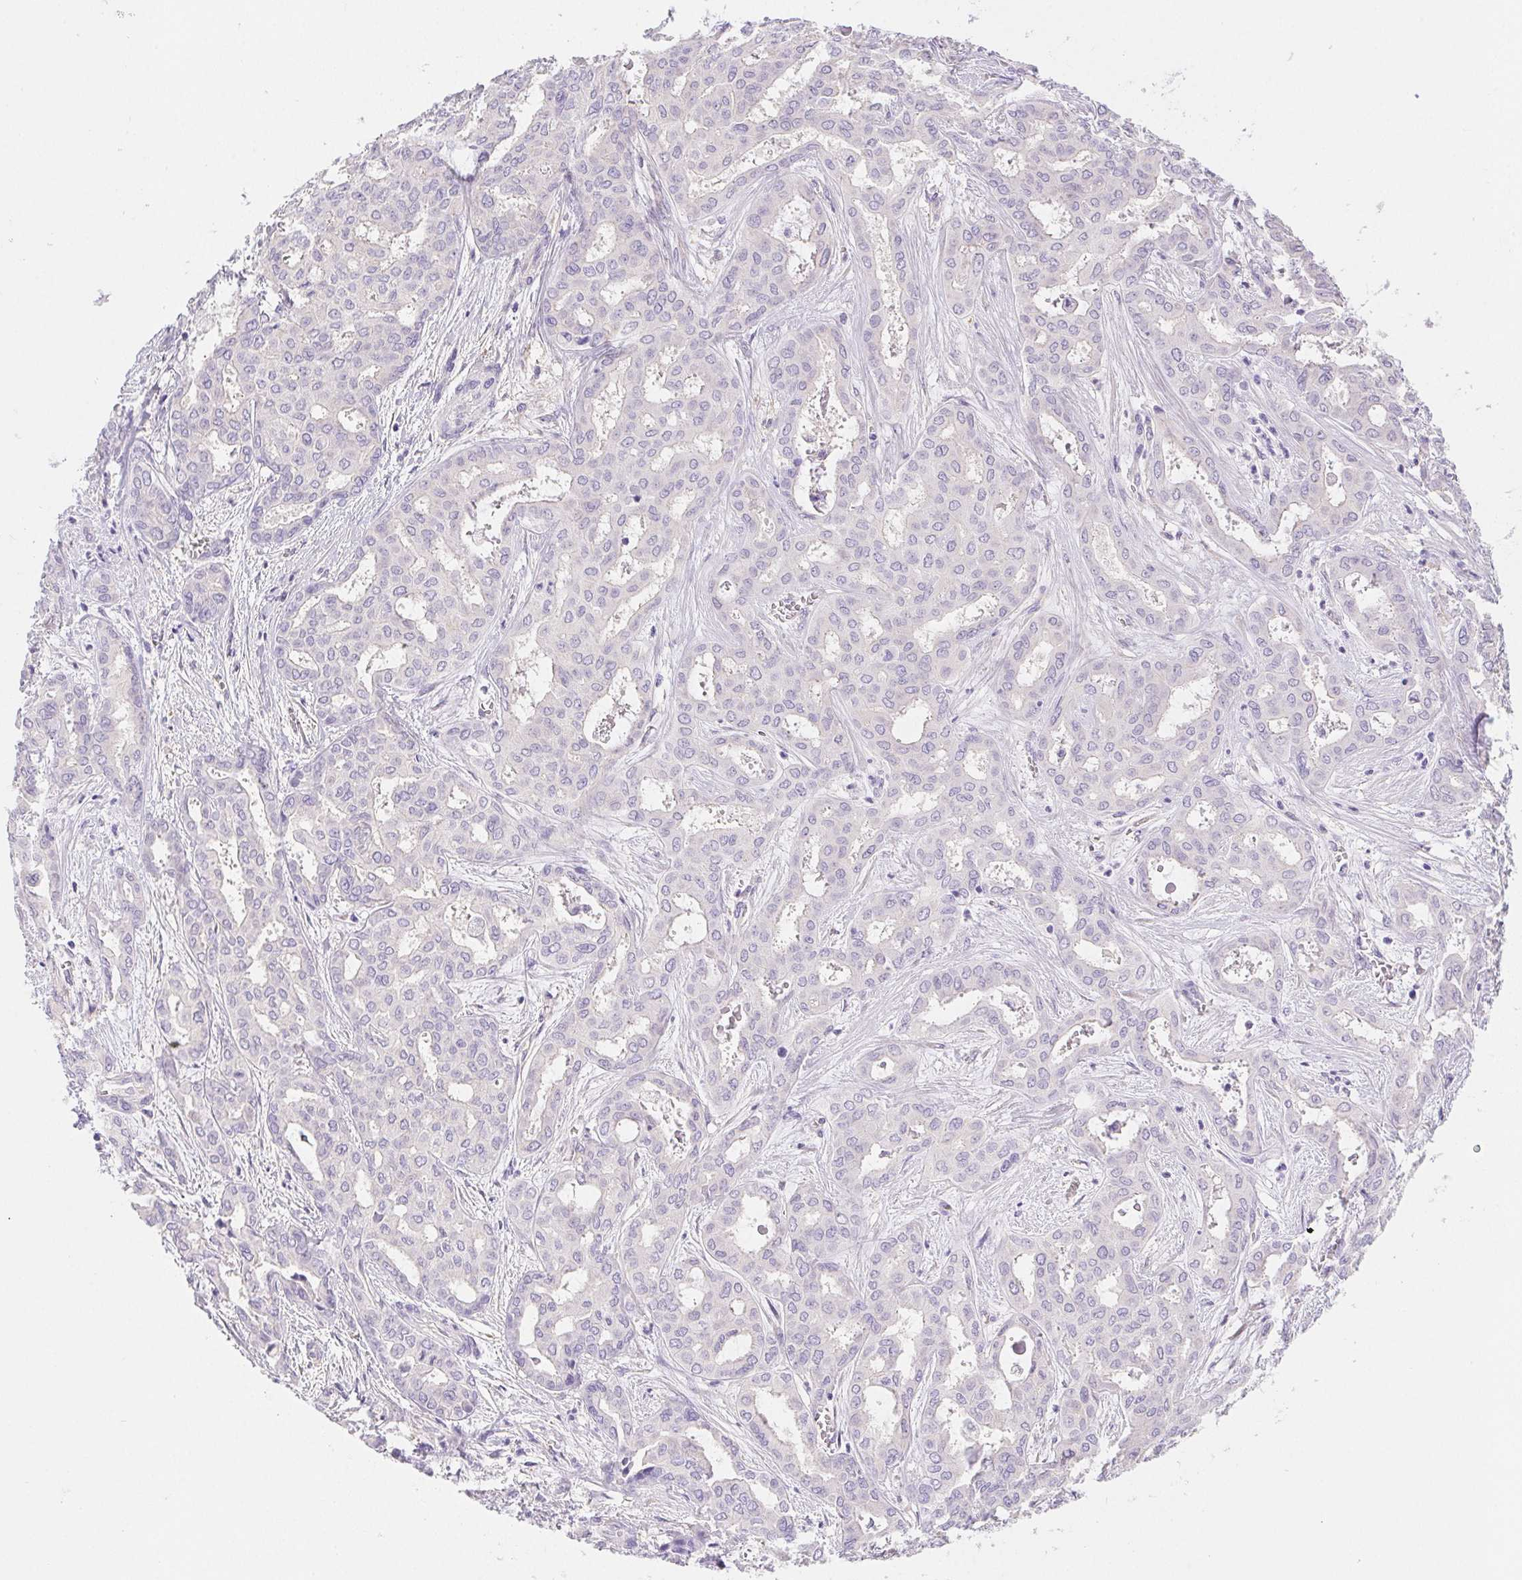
{"staining": {"intensity": "negative", "quantity": "none", "location": "none"}, "tissue": "liver cancer", "cell_type": "Tumor cells", "image_type": "cancer", "snomed": [{"axis": "morphology", "description": "Cholangiocarcinoma"}, {"axis": "topography", "description": "Liver"}], "caption": "Protein analysis of cholangiocarcinoma (liver) exhibits no significant staining in tumor cells.", "gene": "PNLIP", "patient": {"sex": "female", "age": 64}}